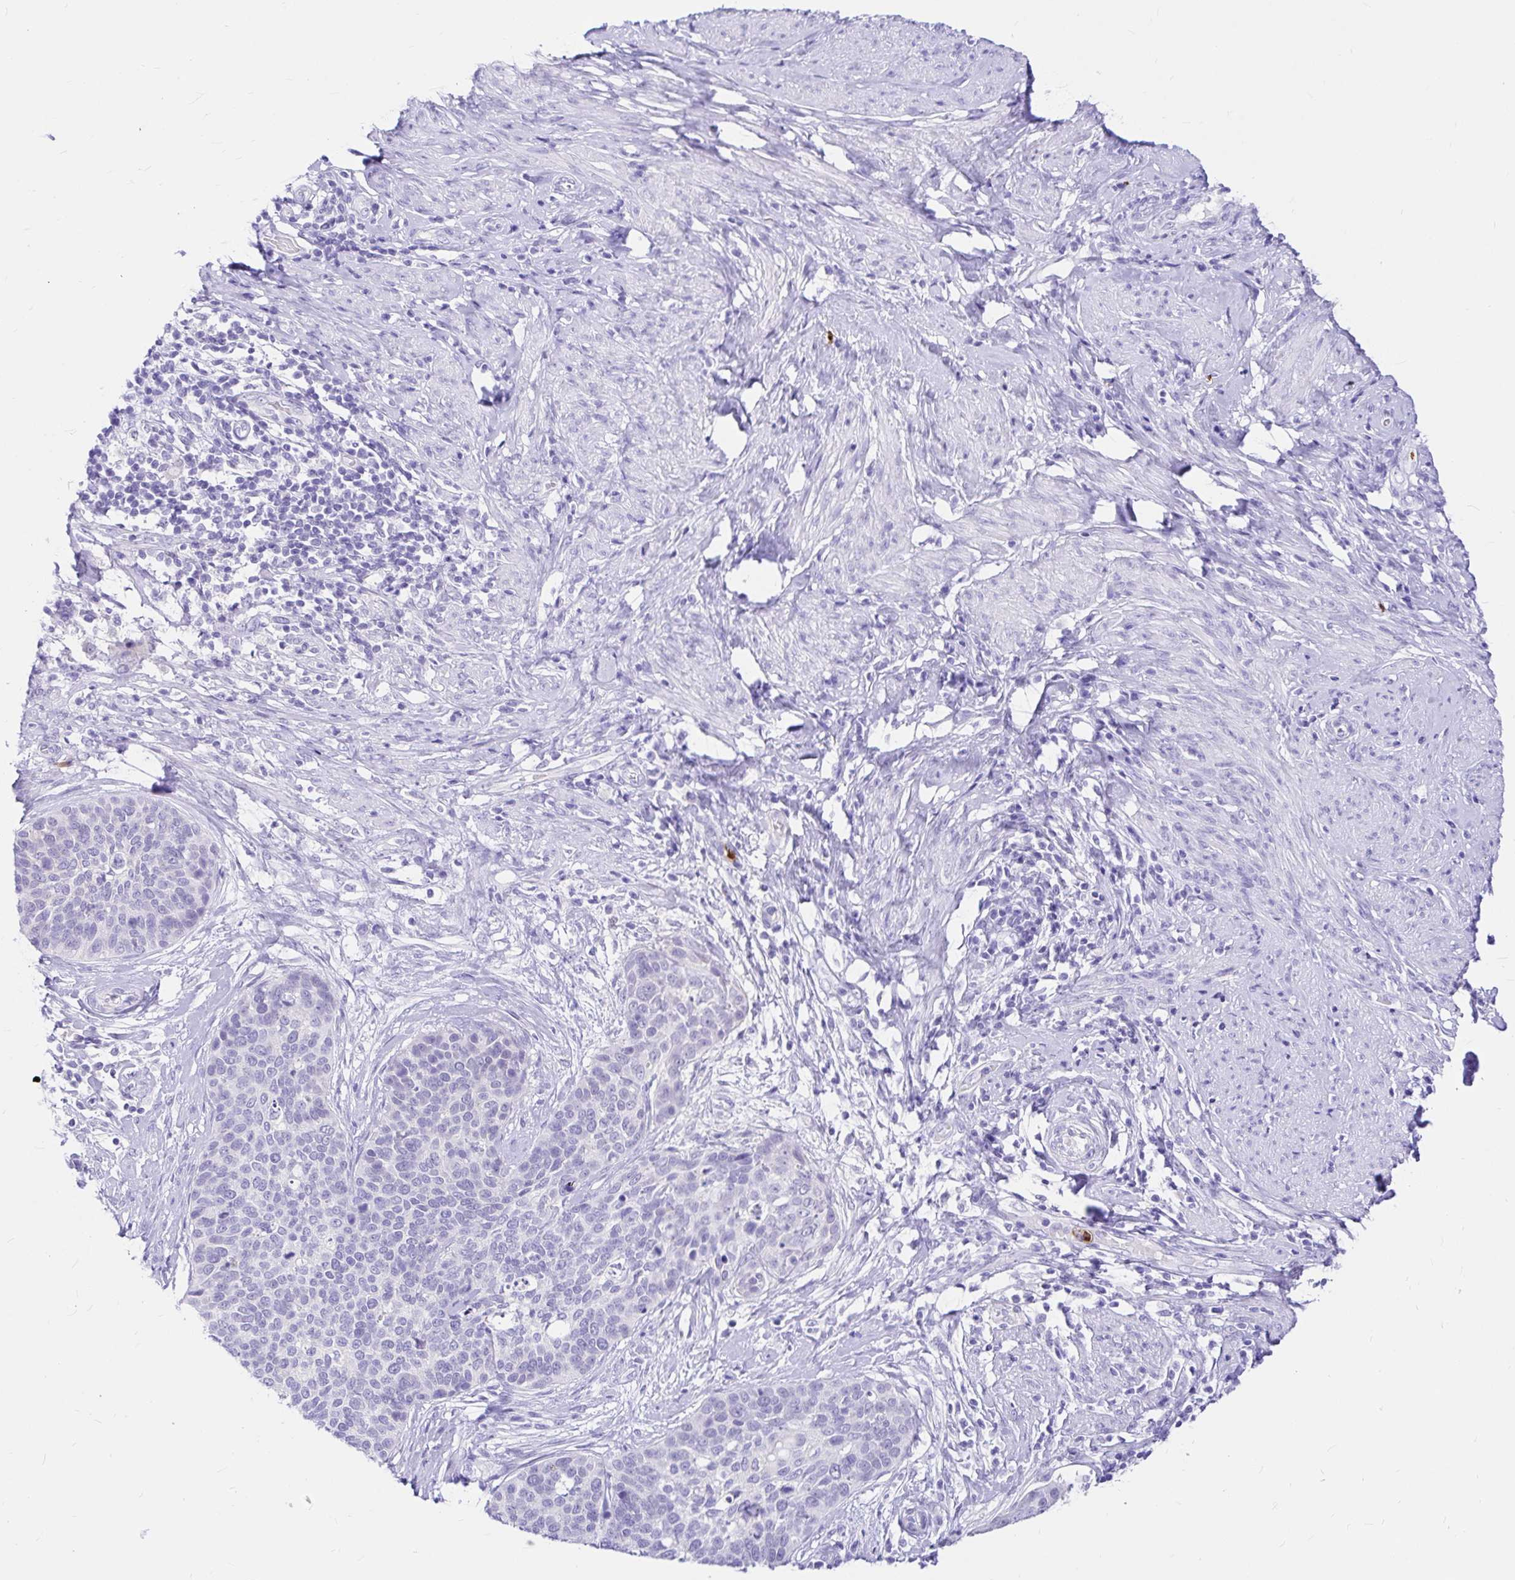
{"staining": {"intensity": "negative", "quantity": "none", "location": "none"}, "tissue": "cervical cancer", "cell_type": "Tumor cells", "image_type": "cancer", "snomed": [{"axis": "morphology", "description": "Squamous cell carcinoma, NOS"}, {"axis": "topography", "description": "Cervix"}], "caption": "The micrograph demonstrates no staining of tumor cells in cervical cancer (squamous cell carcinoma). (Stains: DAB immunohistochemistry with hematoxylin counter stain, Microscopy: brightfield microscopy at high magnification).", "gene": "CLEC1B", "patient": {"sex": "female", "age": 69}}